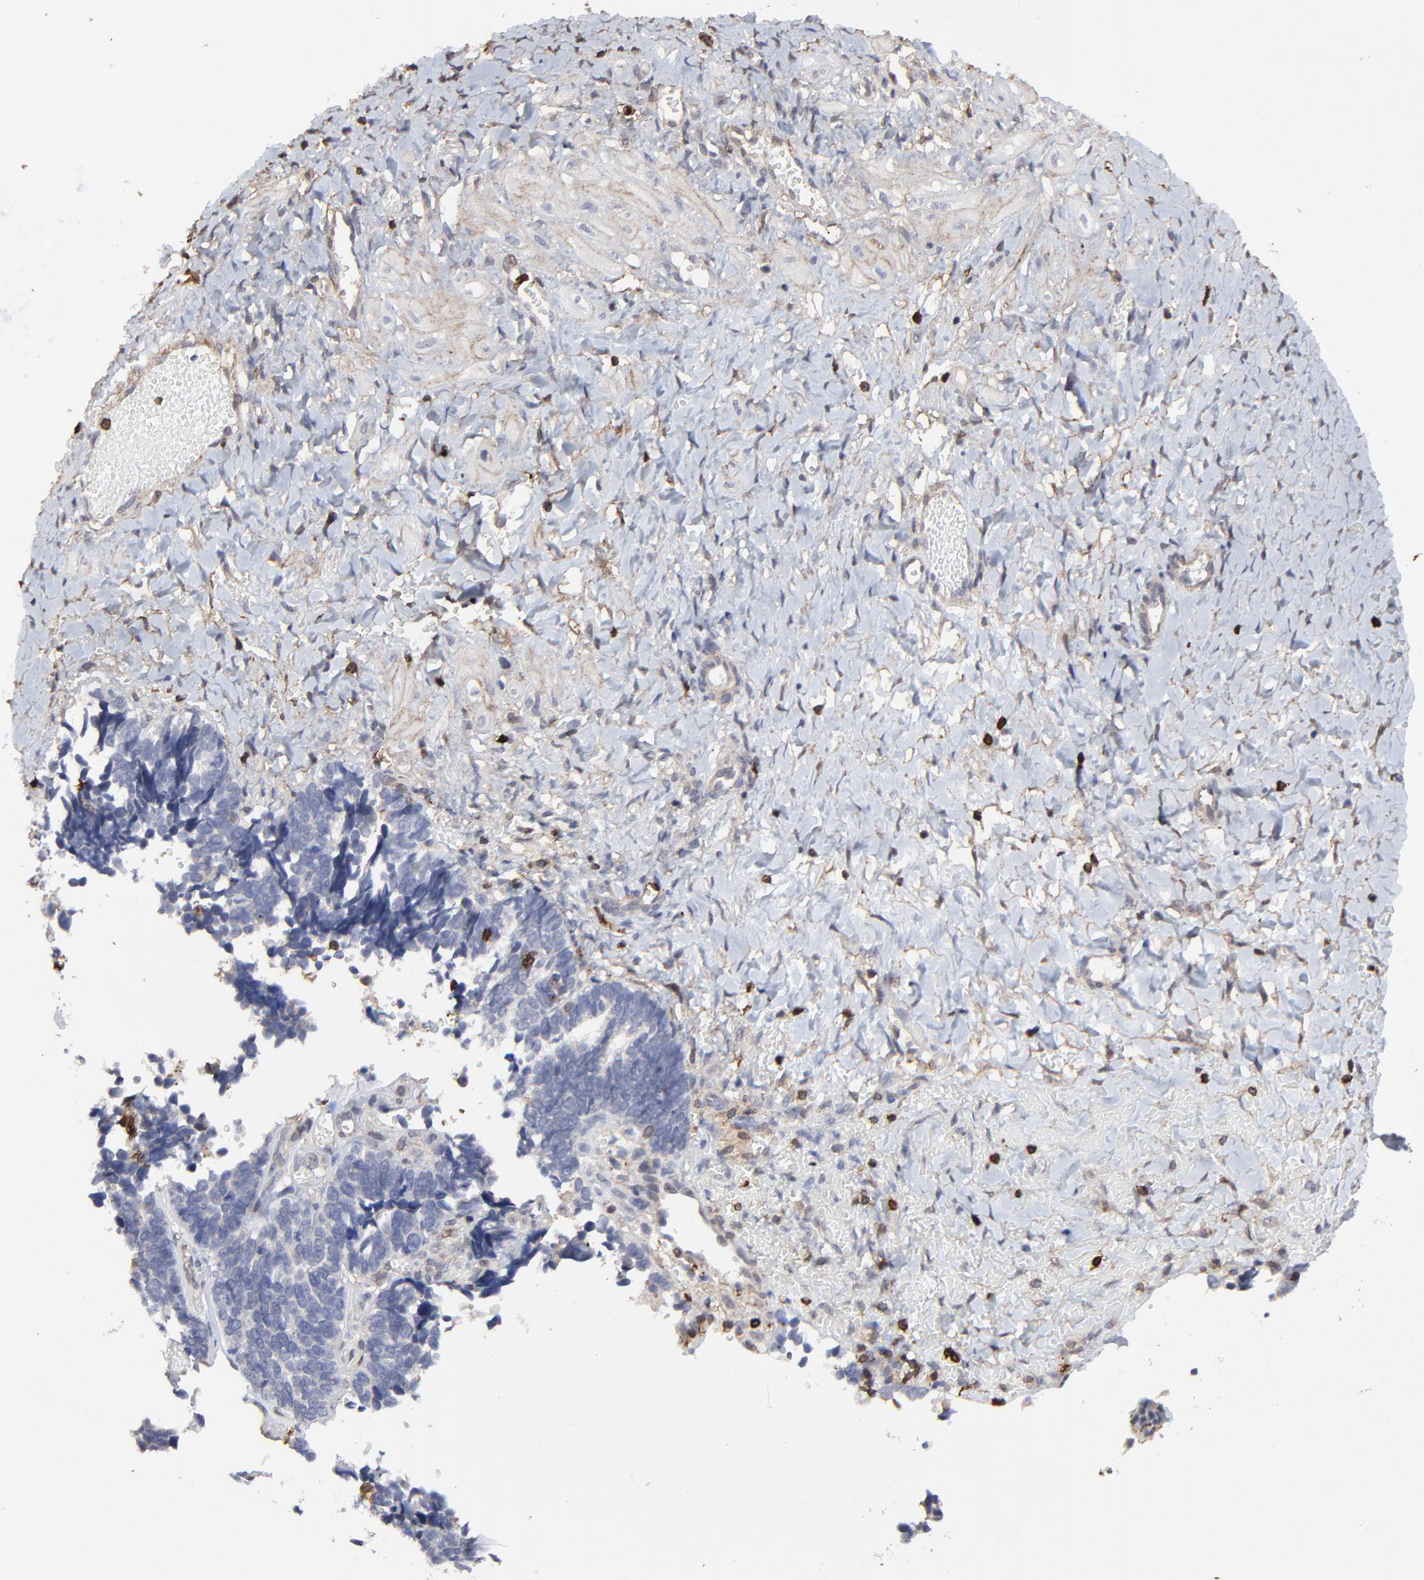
{"staining": {"intensity": "negative", "quantity": "none", "location": "none"}, "tissue": "ovarian cancer", "cell_type": "Tumor cells", "image_type": "cancer", "snomed": [{"axis": "morphology", "description": "Cystadenocarcinoma, serous, NOS"}, {"axis": "topography", "description": "Ovary"}], "caption": "A photomicrograph of human ovarian cancer (serous cystadenocarcinoma) is negative for staining in tumor cells.", "gene": "SLC6A14", "patient": {"sex": "female", "age": 77}}